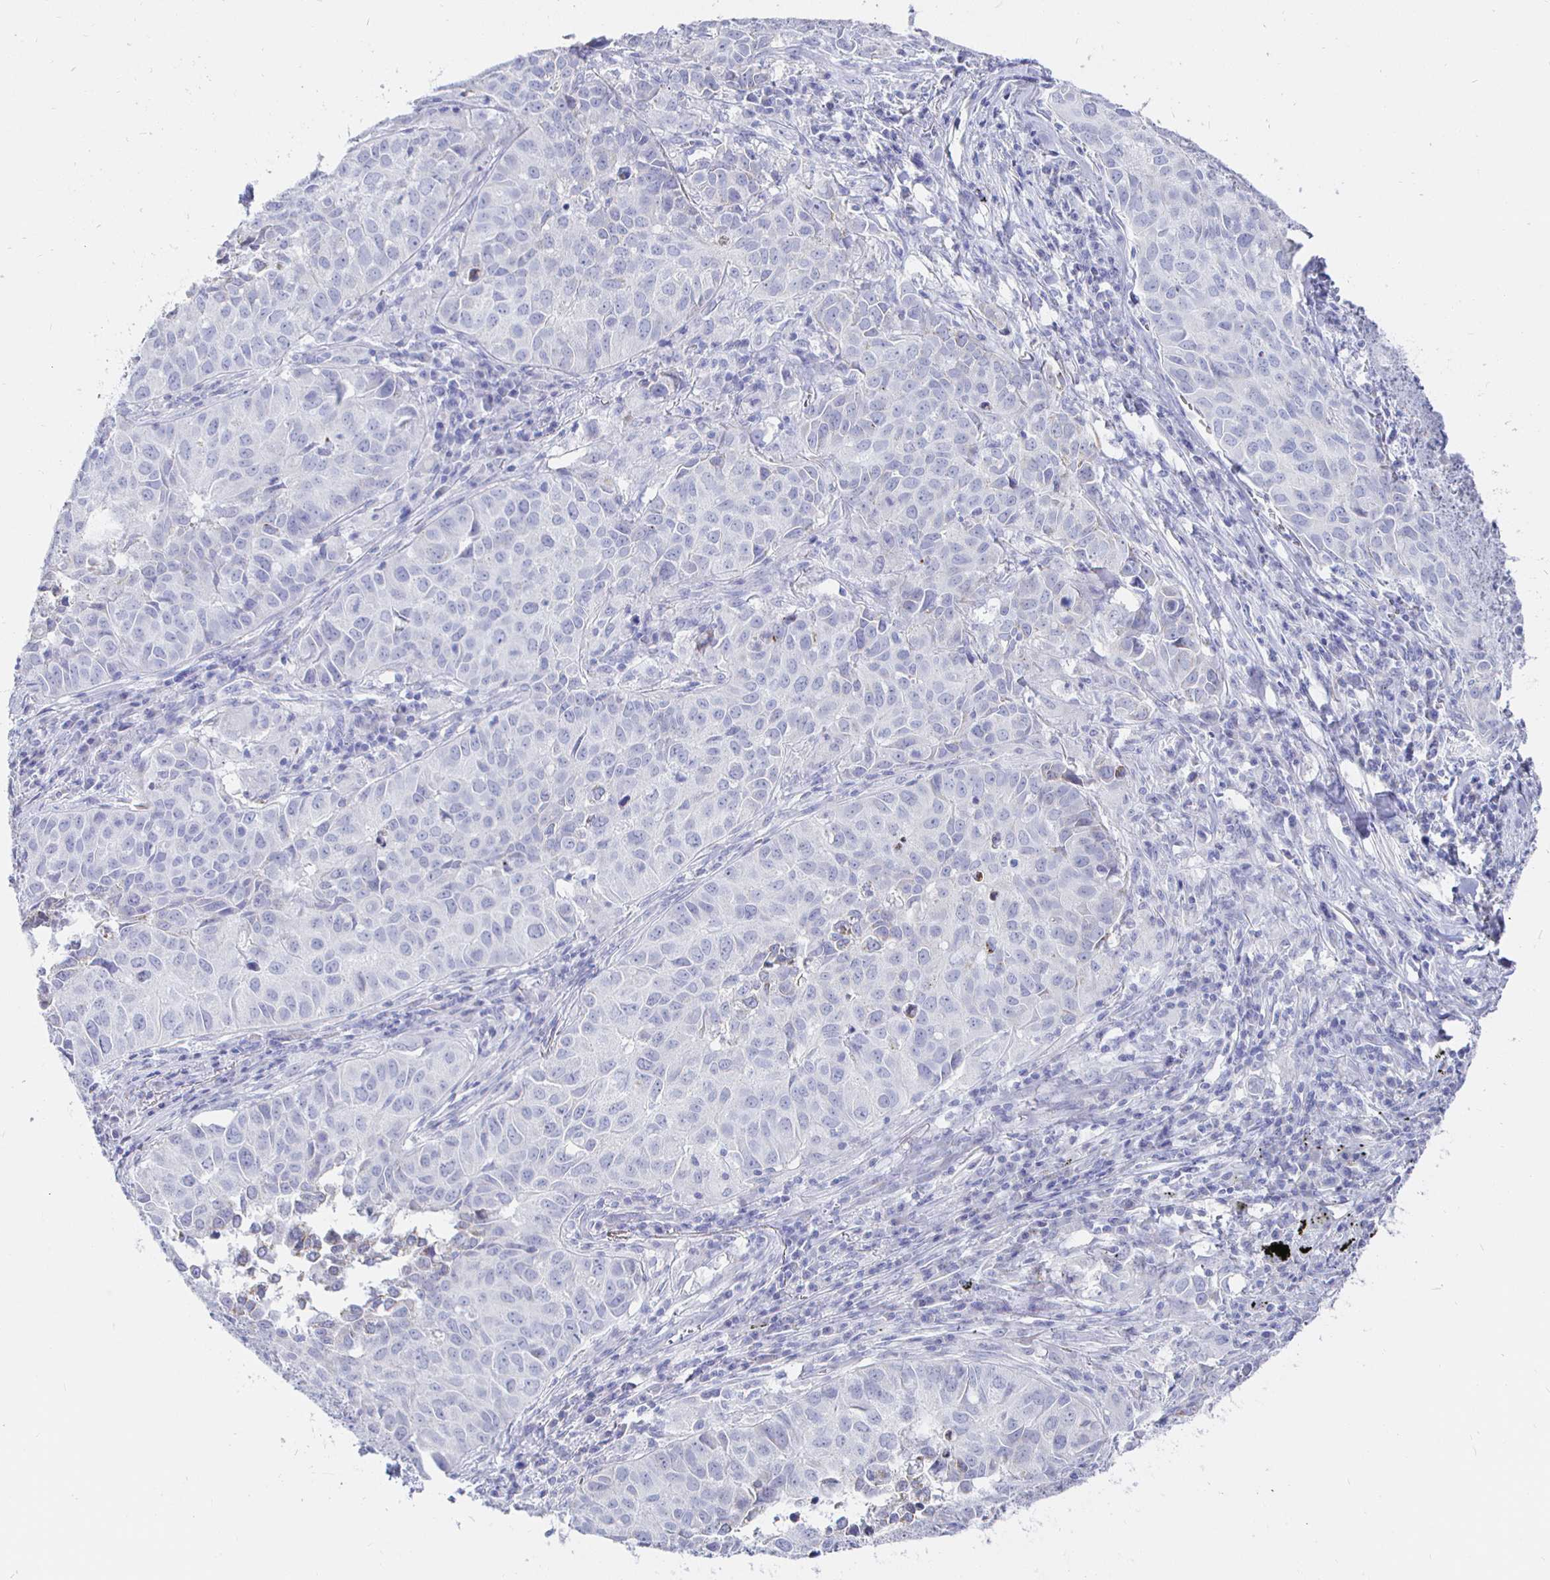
{"staining": {"intensity": "negative", "quantity": "none", "location": "none"}, "tissue": "lung cancer", "cell_type": "Tumor cells", "image_type": "cancer", "snomed": [{"axis": "morphology", "description": "Adenocarcinoma, NOS"}, {"axis": "topography", "description": "Lung"}], "caption": "Micrograph shows no significant protein positivity in tumor cells of adenocarcinoma (lung).", "gene": "CR2", "patient": {"sex": "female", "age": 50}}